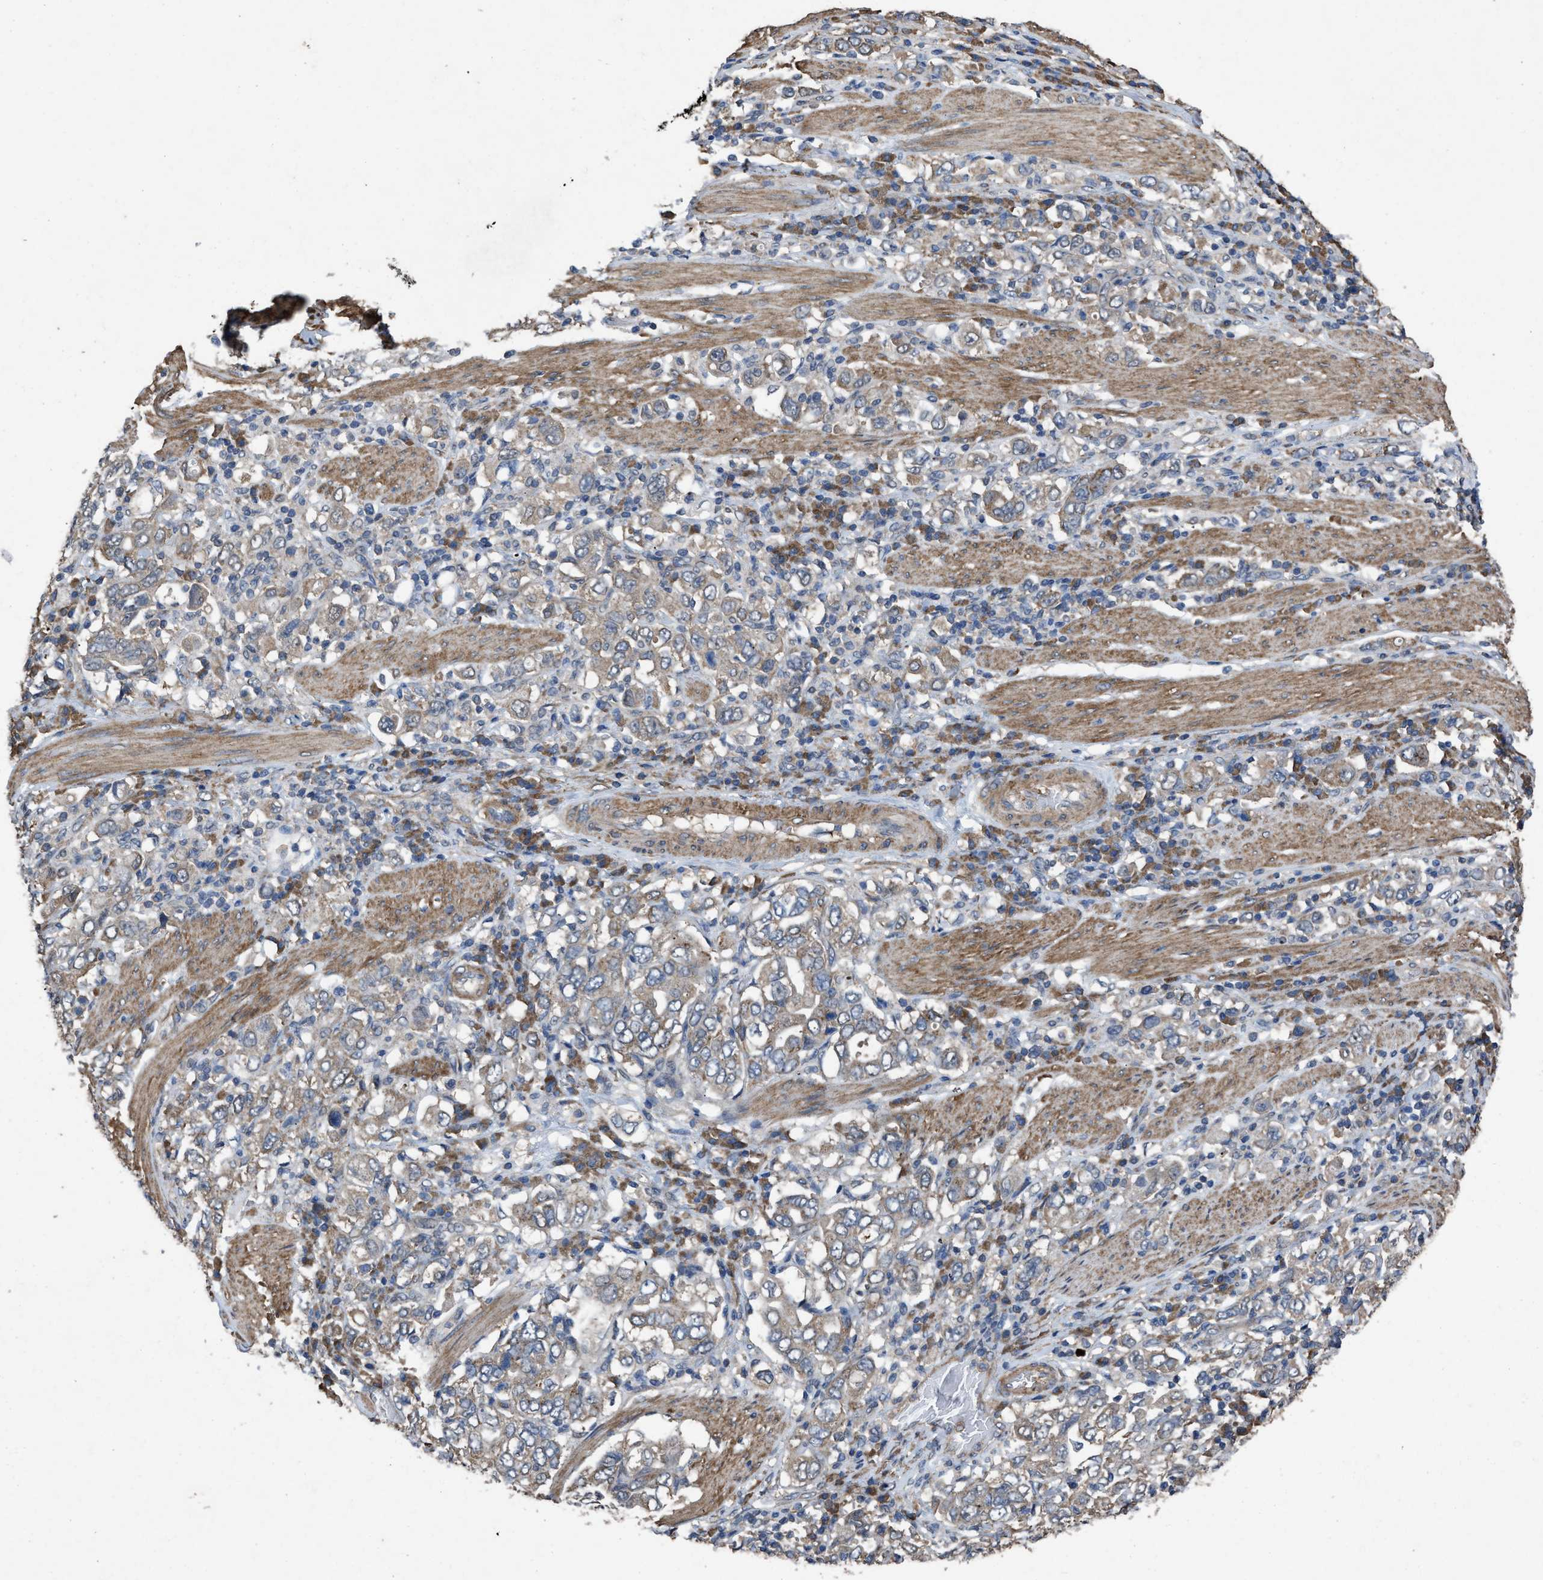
{"staining": {"intensity": "weak", "quantity": "<25%", "location": "cytoplasmic/membranous"}, "tissue": "stomach cancer", "cell_type": "Tumor cells", "image_type": "cancer", "snomed": [{"axis": "morphology", "description": "Adenocarcinoma, NOS"}, {"axis": "topography", "description": "Stomach, upper"}], "caption": "A histopathology image of human stomach adenocarcinoma is negative for staining in tumor cells. (DAB immunohistochemistry (IHC) with hematoxylin counter stain).", "gene": "ARL6", "patient": {"sex": "male", "age": 62}}